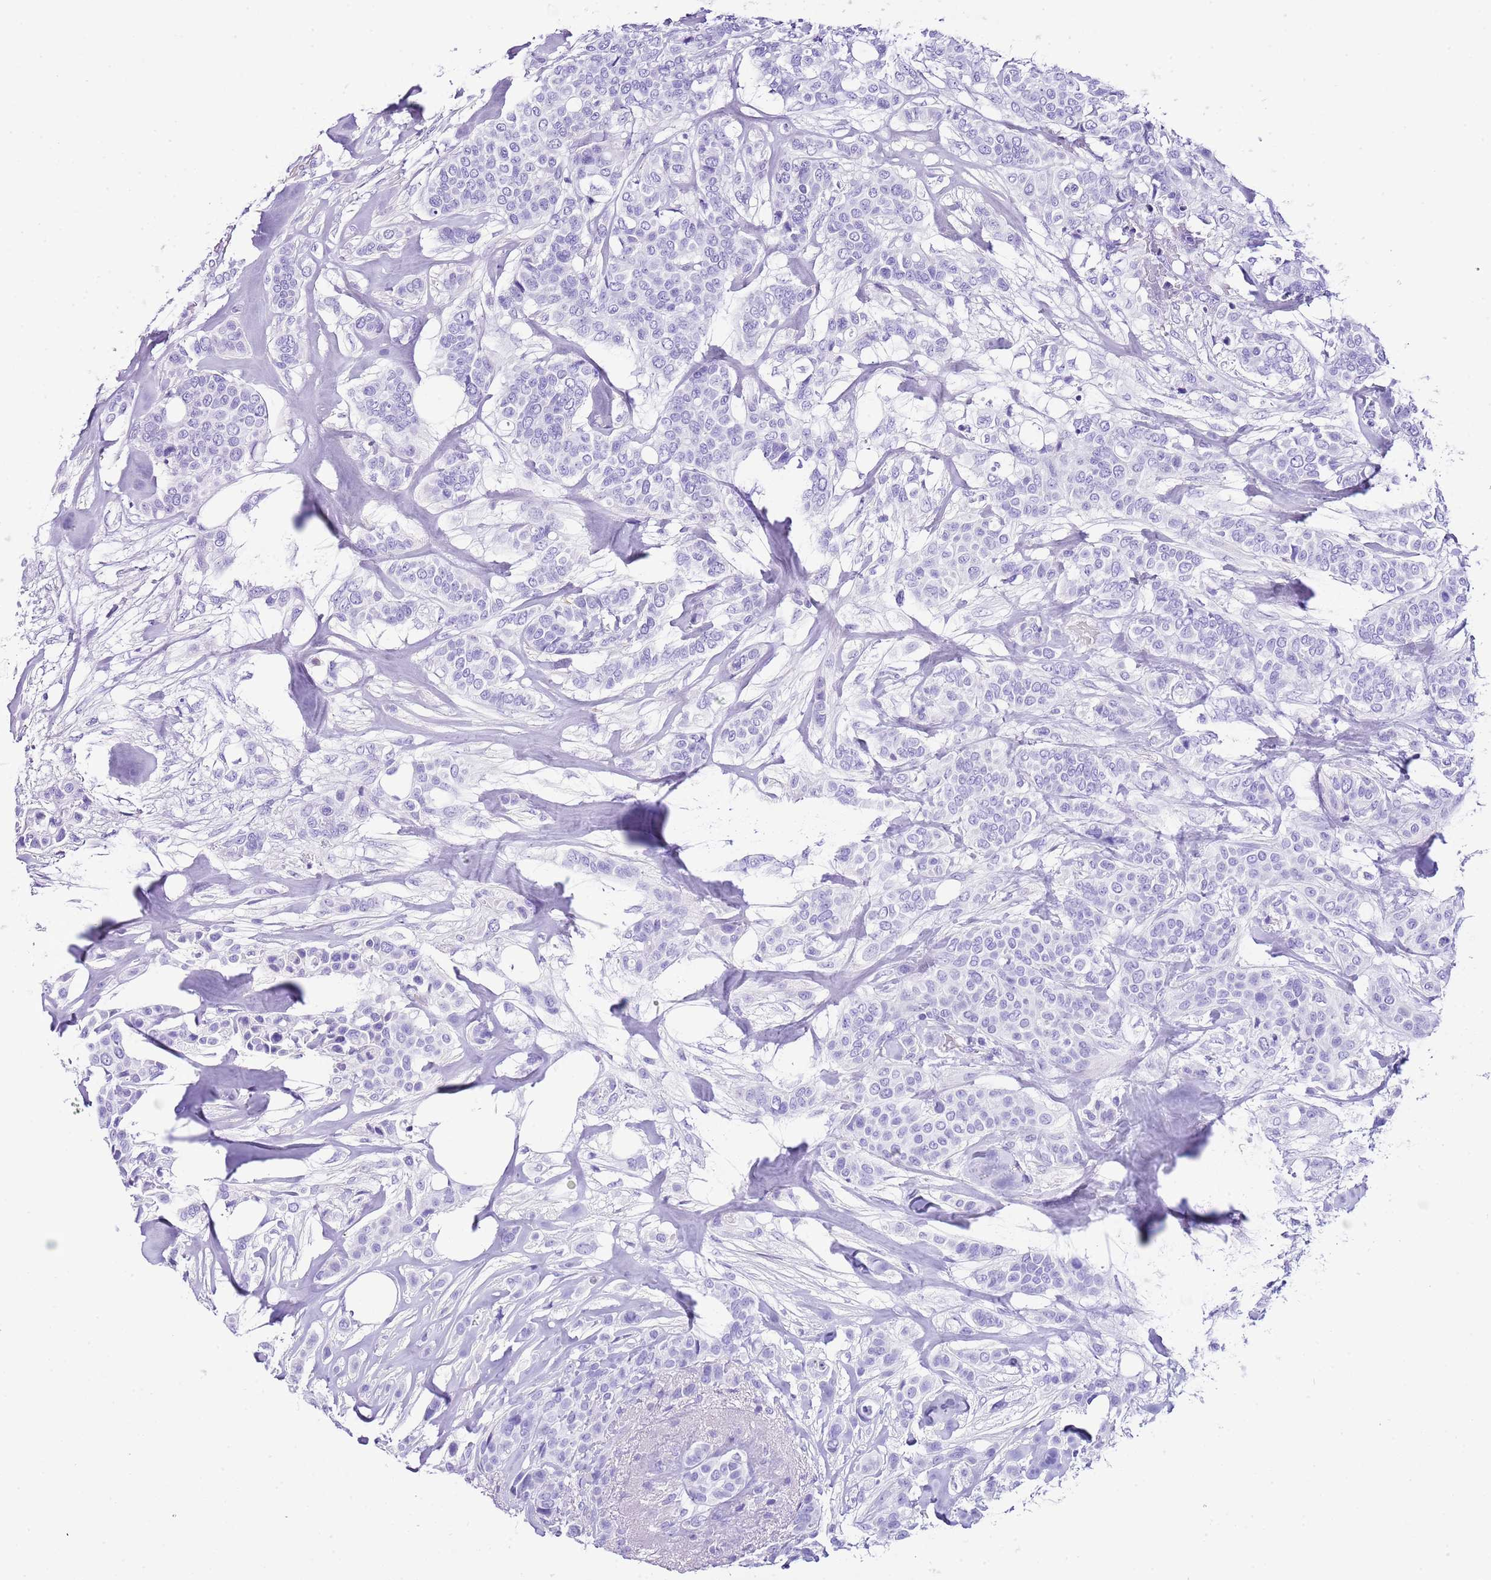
{"staining": {"intensity": "negative", "quantity": "none", "location": "none"}, "tissue": "breast cancer", "cell_type": "Tumor cells", "image_type": "cancer", "snomed": [{"axis": "morphology", "description": "Lobular carcinoma"}, {"axis": "topography", "description": "Breast"}], "caption": "Tumor cells are negative for brown protein staining in breast cancer (lobular carcinoma).", "gene": "KCNC1", "patient": {"sex": "female", "age": 51}}